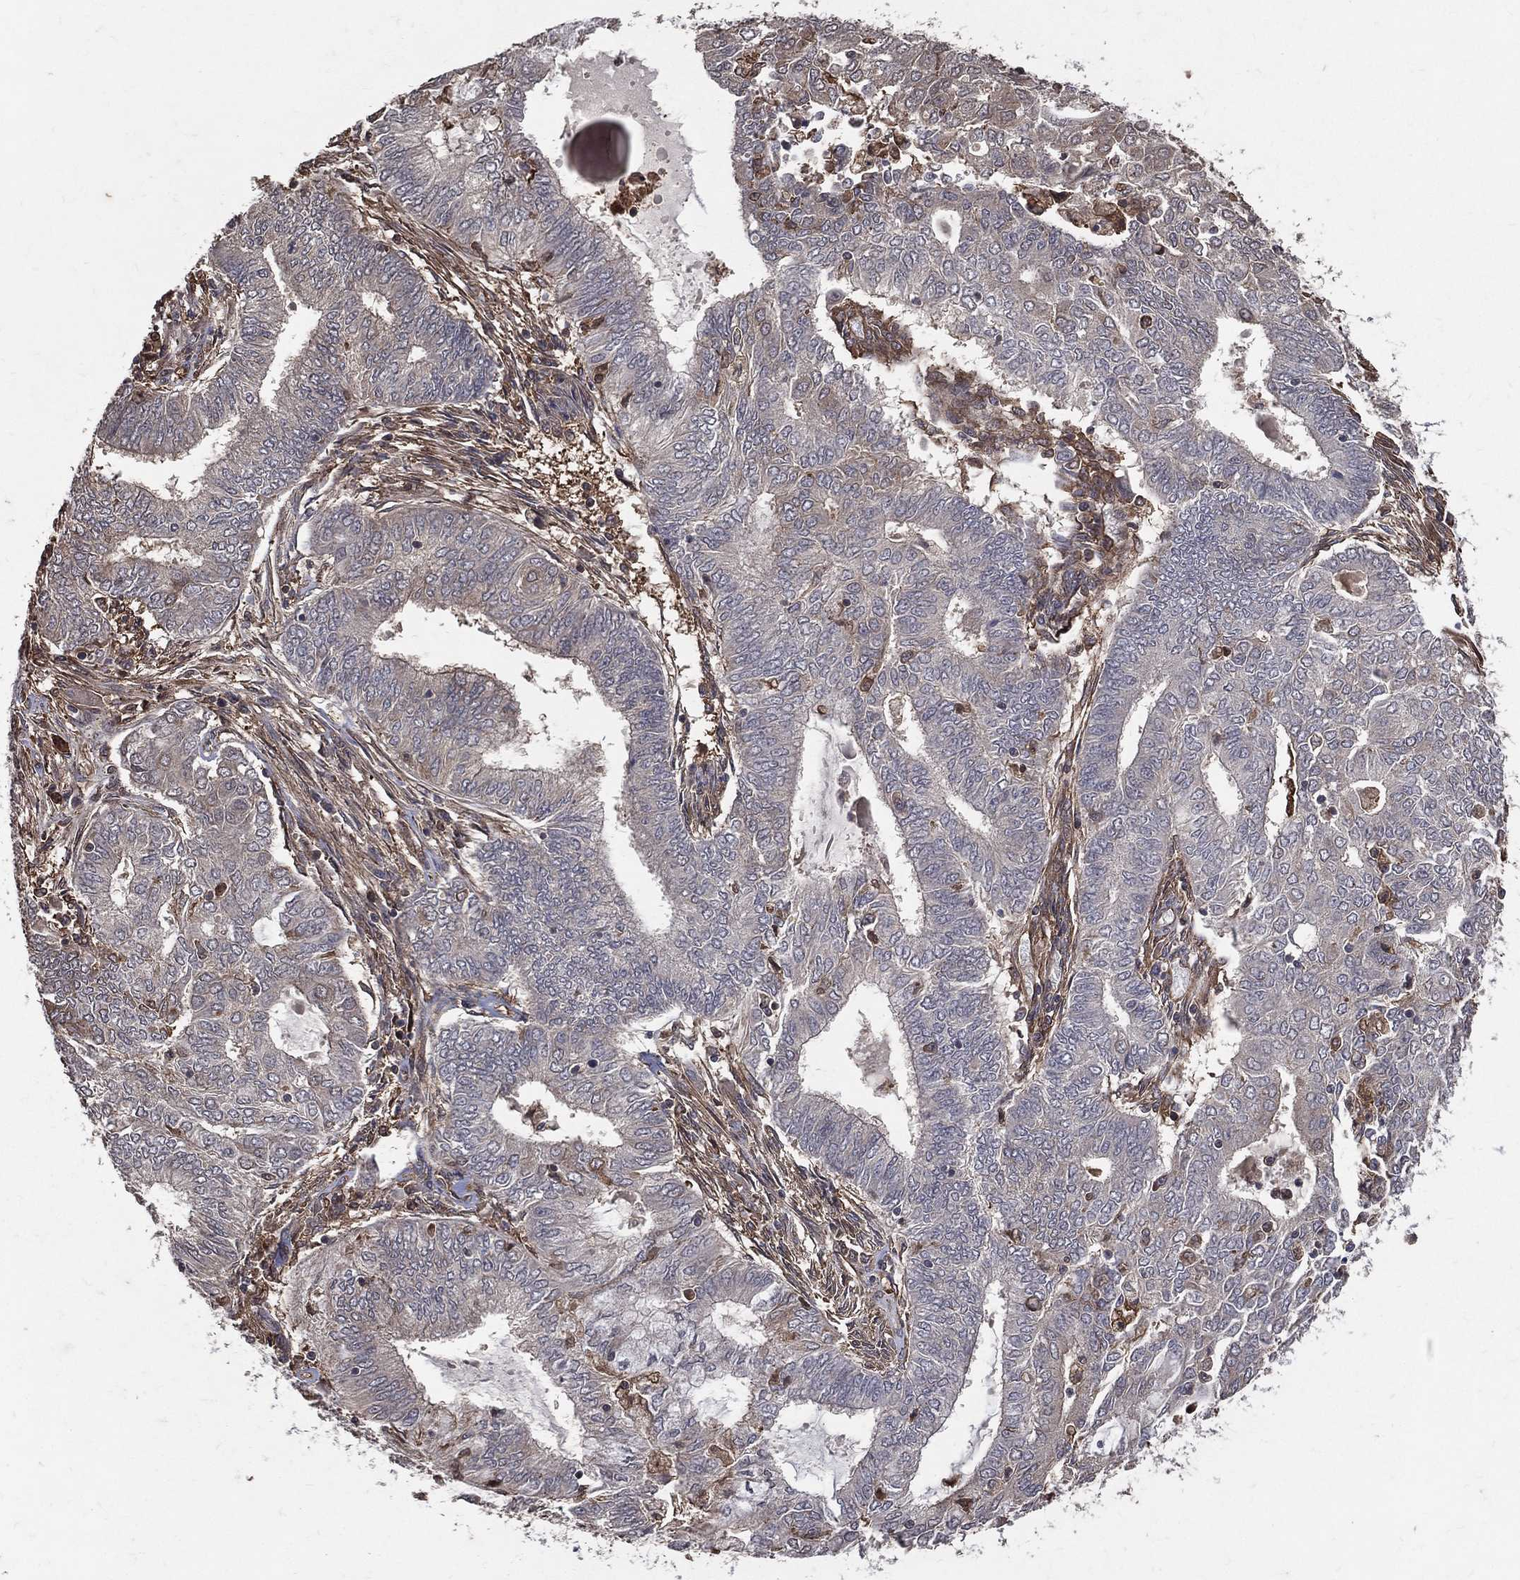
{"staining": {"intensity": "negative", "quantity": "none", "location": "none"}, "tissue": "endometrial cancer", "cell_type": "Tumor cells", "image_type": "cancer", "snomed": [{"axis": "morphology", "description": "Adenocarcinoma, NOS"}, {"axis": "topography", "description": "Endometrium"}], "caption": "Endometrial adenocarcinoma was stained to show a protein in brown. There is no significant expression in tumor cells.", "gene": "DPYSL2", "patient": {"sex": "female", "age": 62}}